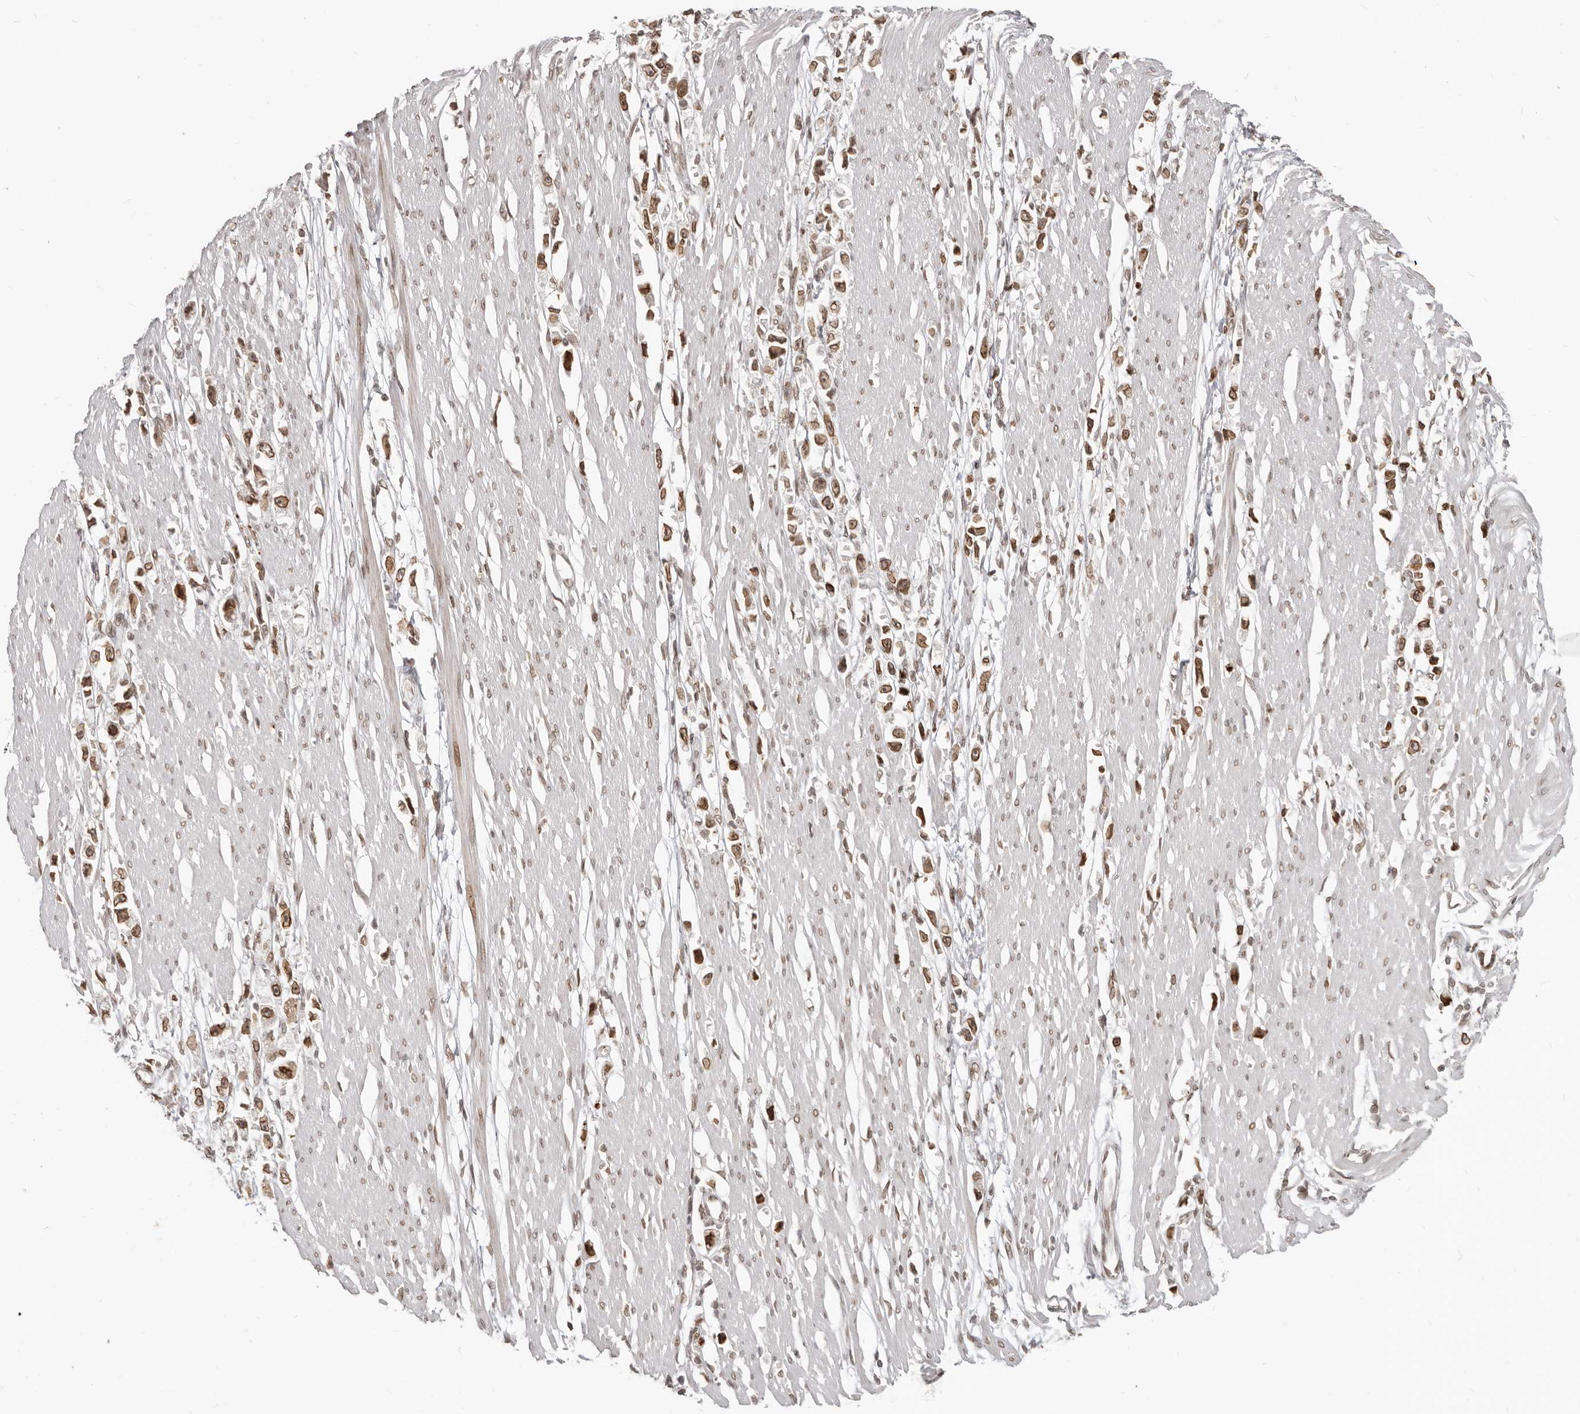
{"staining": {"intensity": "moderate", "quantity": ">75%", "location": "cytoplasmic/membranous,nuclear"}, "tissue": "stomach cancer", "cell_type": "Tumor cells", "image_type": "cancer", "snomed": [{"axis": "morphology", "description": "Adenocarcinoma, NOS"}, {"axis": "topography", "description": "Stomach"}], "caption": "Tumor cells demonstrate medium levels of moderate cytoplasmic/membranous and nuclear positivity in about >75% of cells in human stomach cancer.", "gene": "NUP153", "patient": {"sex": "female", "age": 59}}